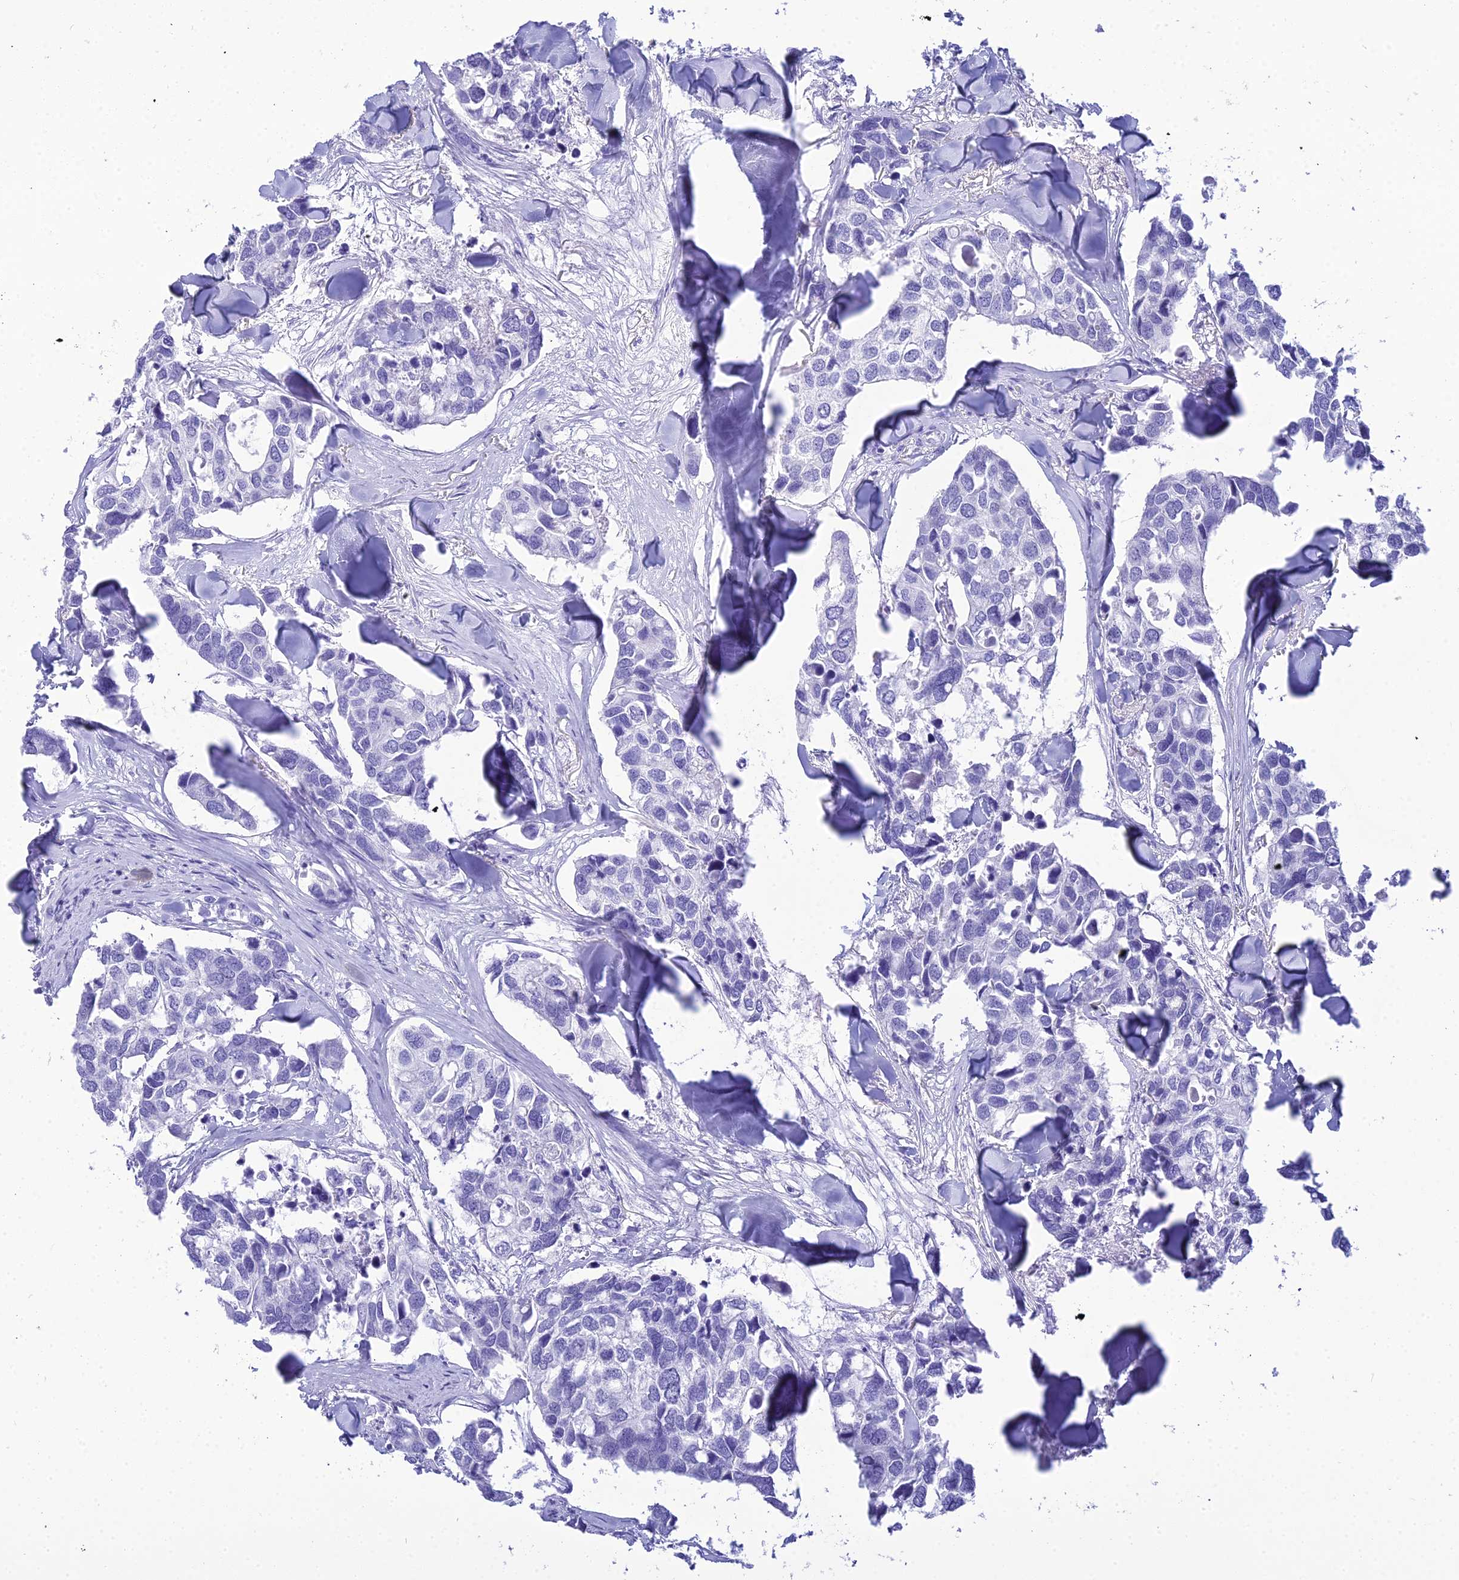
{"staining": {"intensity": "negative", "quantity": "none", "location": "none"}, "tissue": "breast cancer", "cell_type": "Tumor cells", "image_type": "cancer", "snomed": [{"axis": "morphology", "description": "Duct carcinoma"}, {"axis": "topography", "description": "Breast"}], "caption": "The IHC micrograph has no significant positivity in tumor cells of infiltrating ductal carcinoma (breast) tissue.", "gene": "ZNF442", "patient": {"sex": "female", "age": 83}}